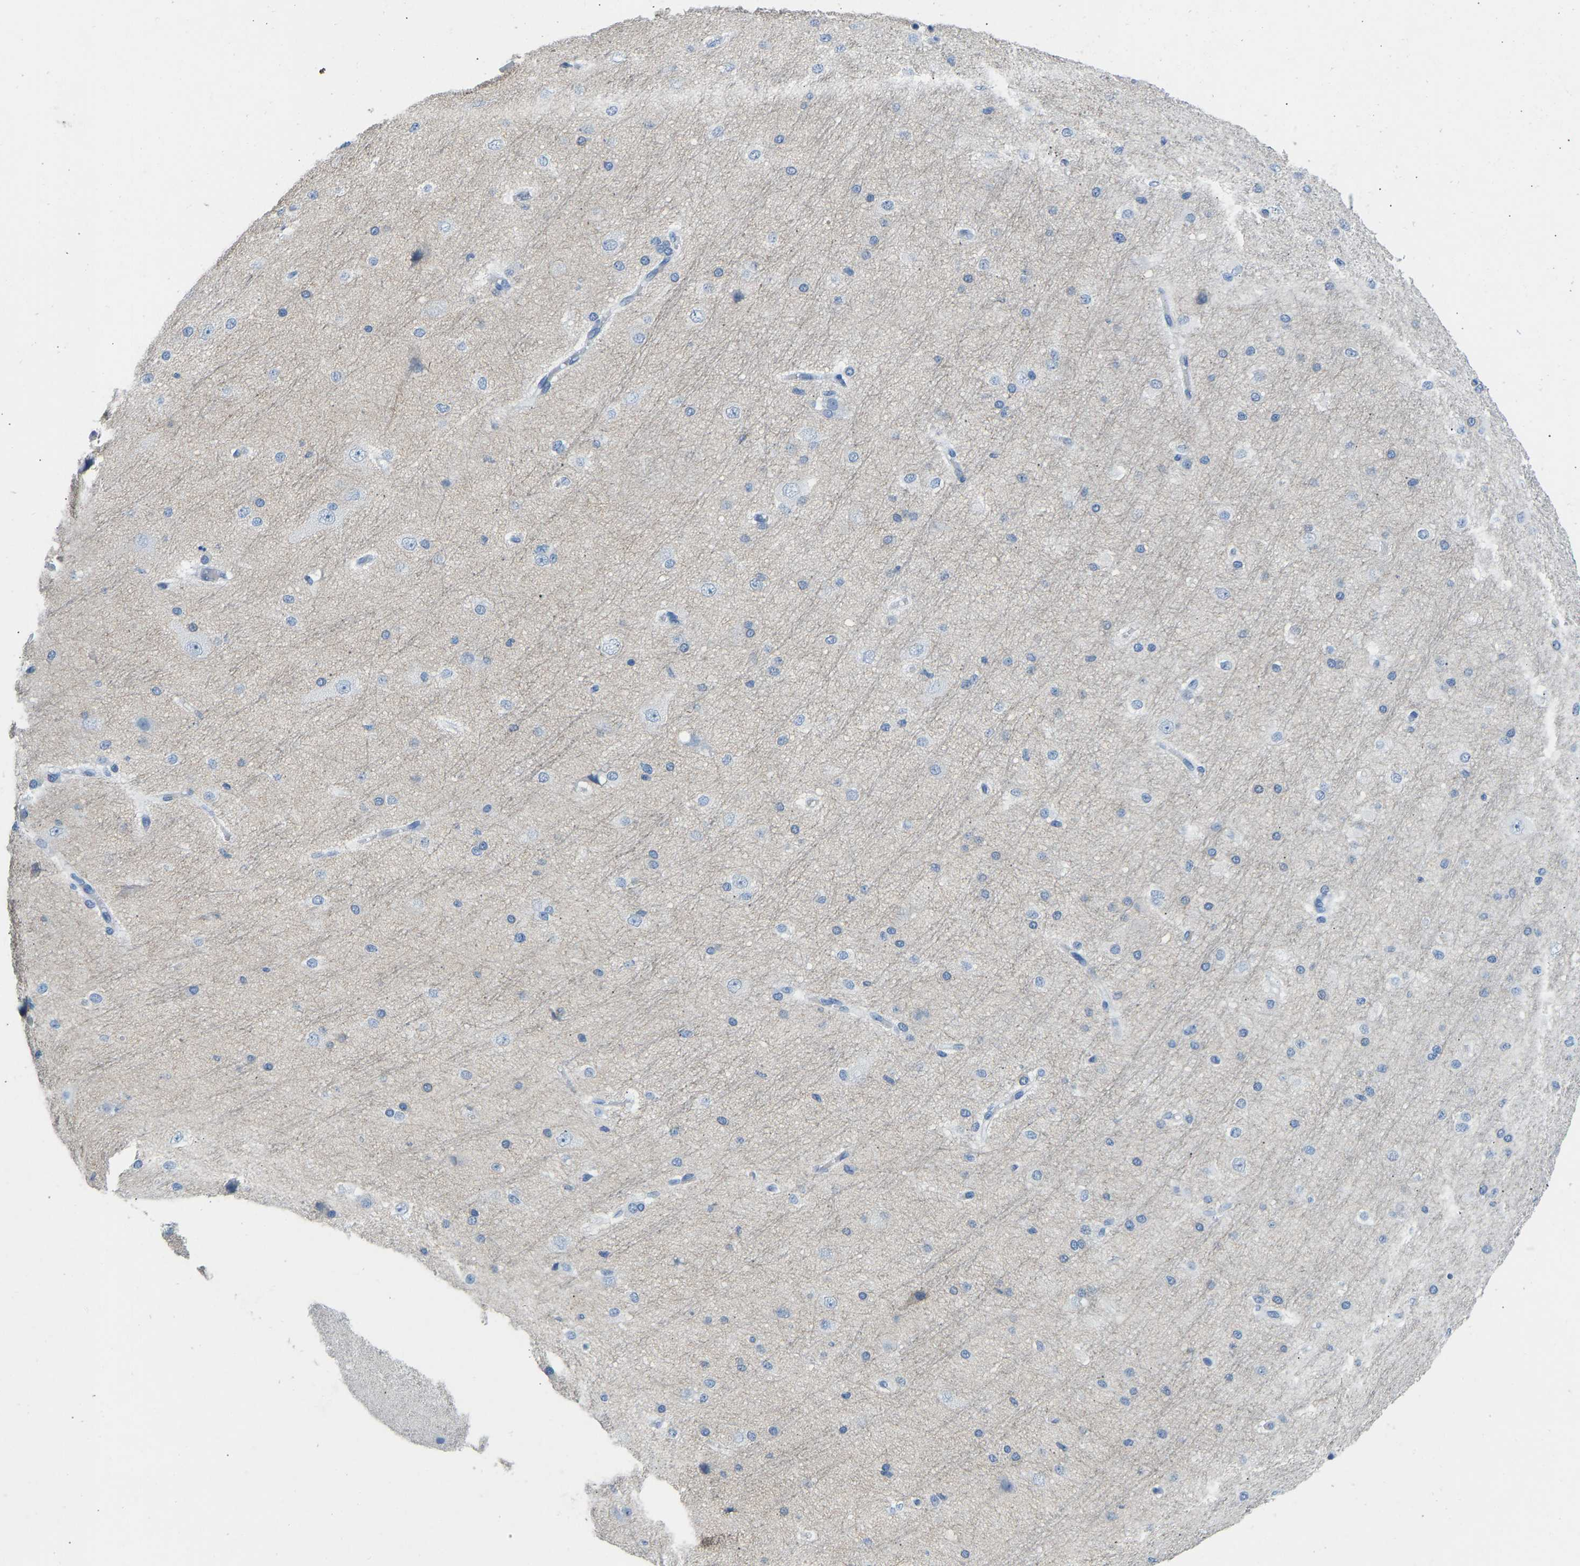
{"staining": {"intensity": "negative", "quantity": "none", "location": "none"}, "tissue": "cerebral cortex", "cell_type": "Endothelial cells", "image_type": "normal", "snomed": [{"axis": "morphology", "description": "Normal tissue, NOS"}, {"axis": "morphology", "description": "Developmental malformation"}, {"axis": "topography", "description": "Cerebral cortex"}], "caption": "The immunohistochemistry image has no significant staining in endothelial cells of cerebral cortex. Nuclei are stained in blue.", "gene": "ATP1A1", "patient": {"sex": "female", "age": 30}}